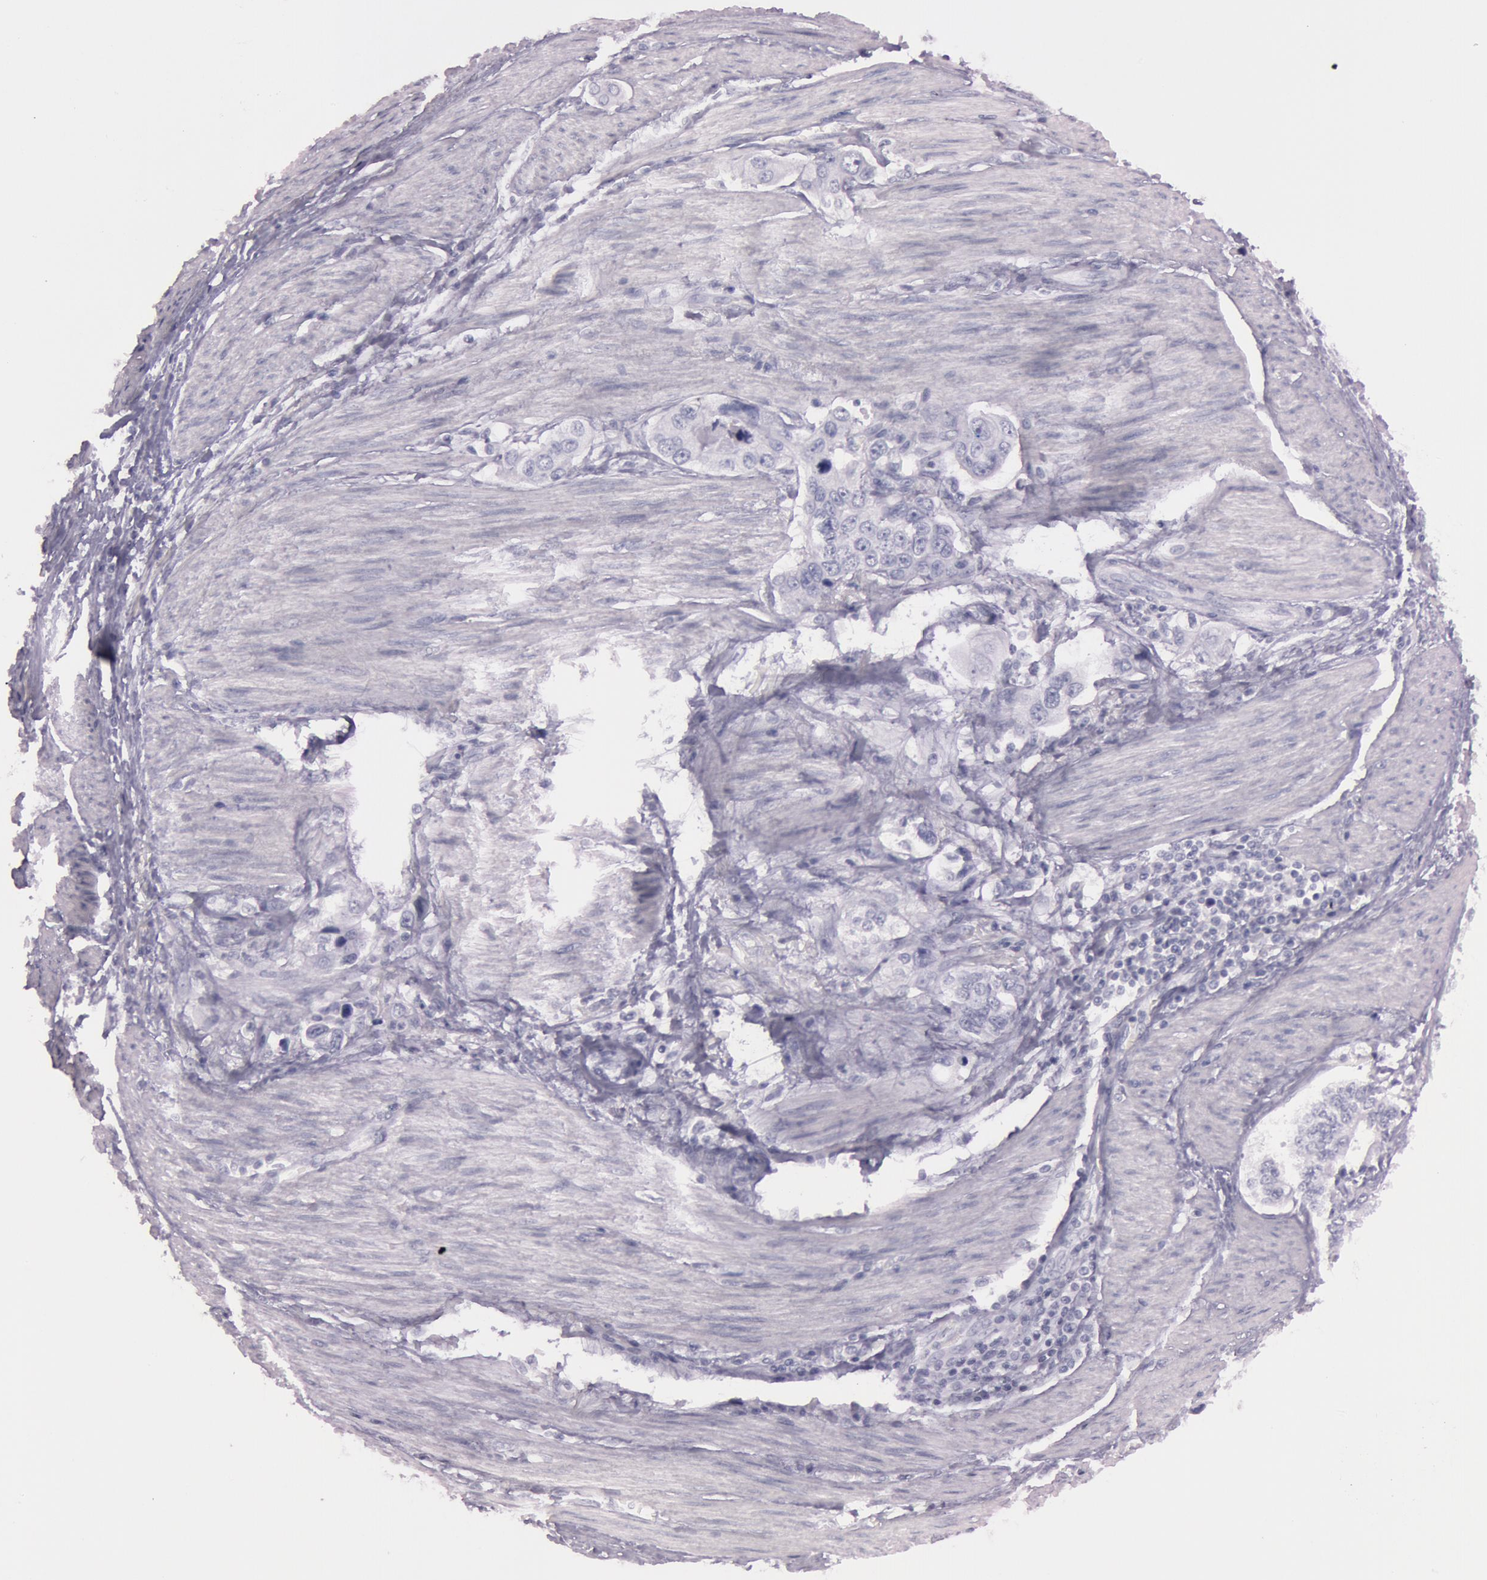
{"staining": {"intensity": "negative", "quantity": "none", "location": "none"}, "tissue": "stomach cancer", "cell_type": "Tumor cells", "image_type": "cancer", "snomed": [{"axis": "morphology", "description": "Adenocarcinoma, NOS"}, {"axis": "topography", "description": "Pancreas"}, {"axis": "topography", "description": "Stomach, upper"}], "caption": "High power microscopy histopathology image of an IHC photomicrograph of adenocarcinoma (stomach), revealing no significant positivity in tumor cells.", "gene": "S100A7", "patient": {"sex": "male", "age": 77}}